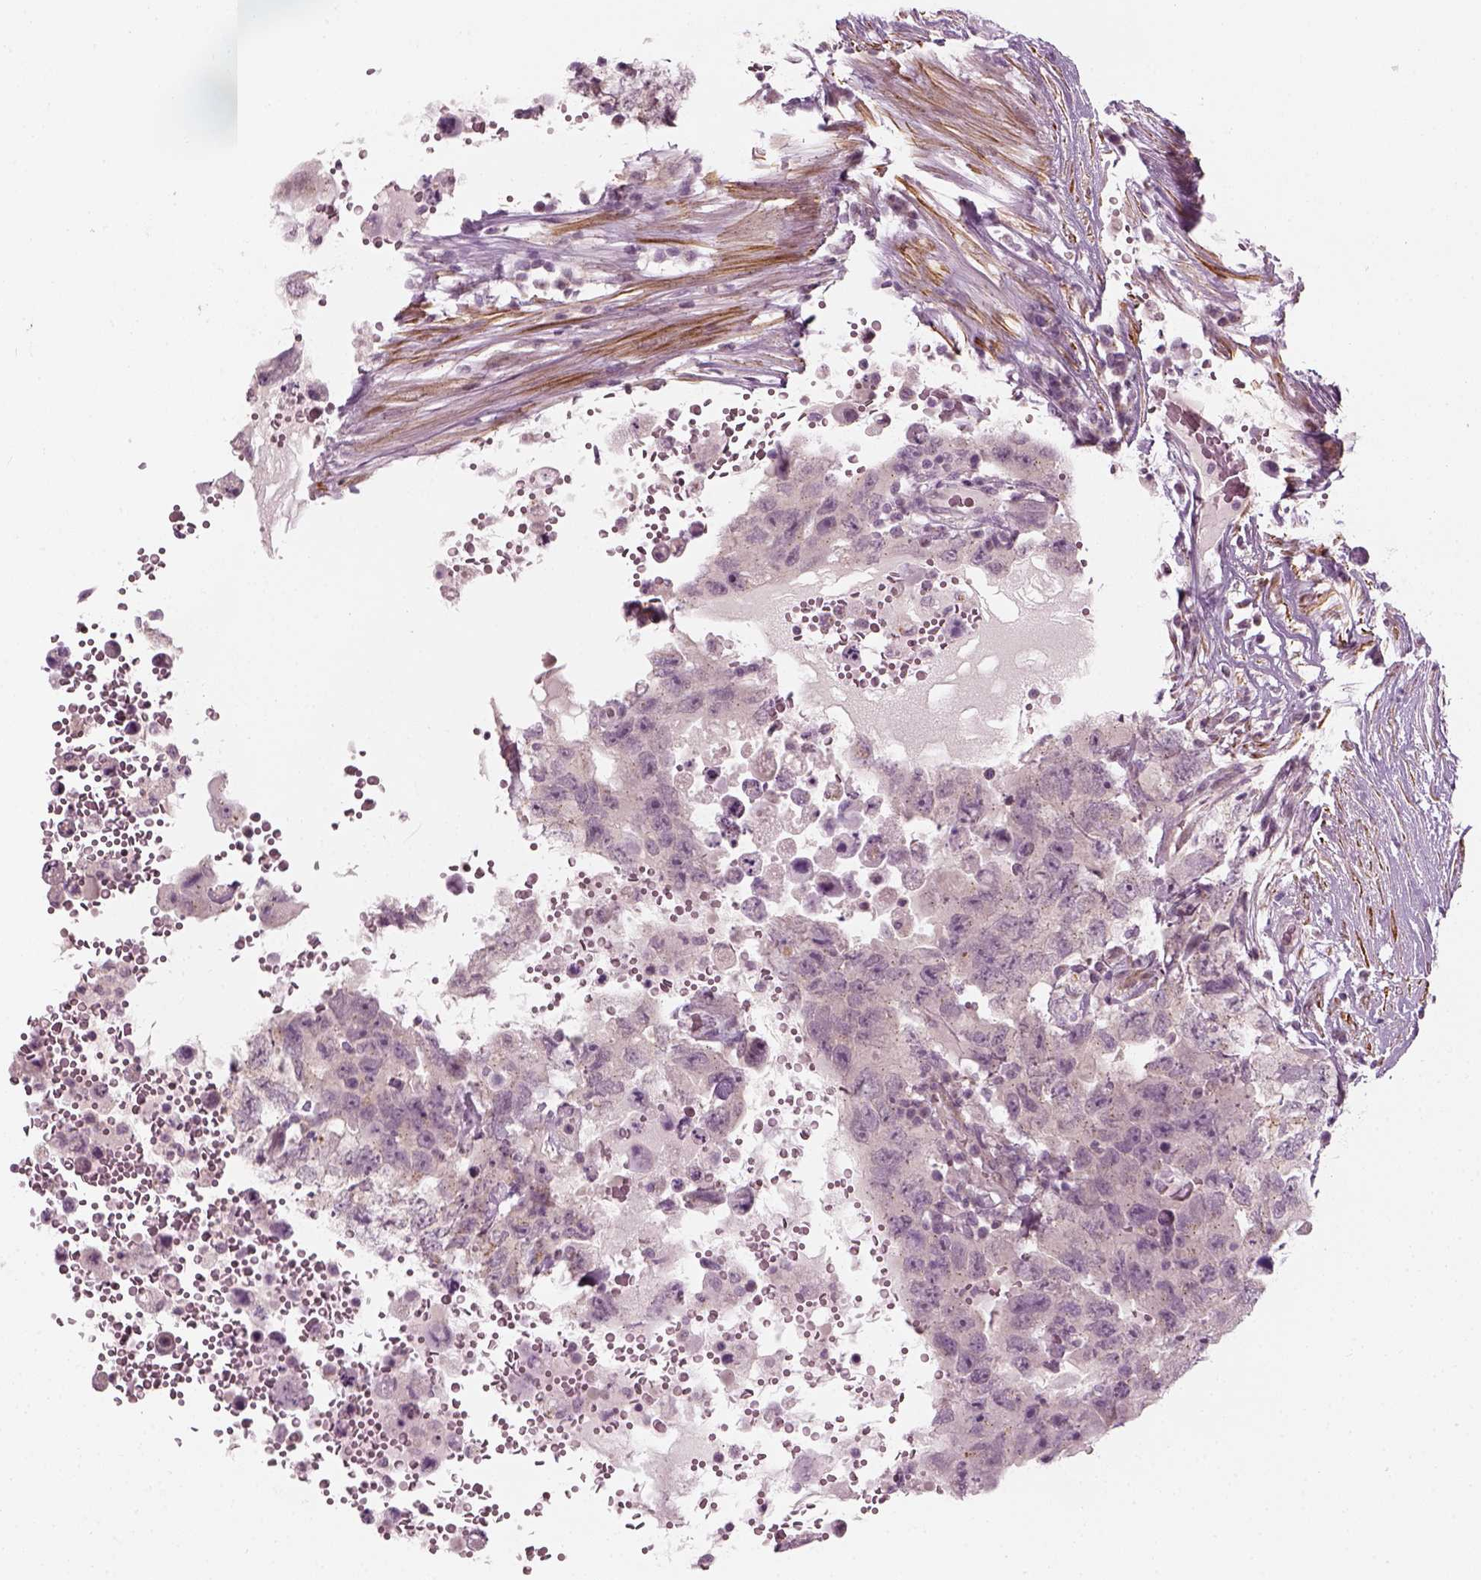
{"staining": {"intensity": "negative", "quantity": "none", "location": "none"}, "tissue": "testis cancer", "cell_type": "Tumor cells", "image_type": "cancer", "snomed": [{"axis": "morphology", "description": "Carcinoma, Embryonal, NOS"}, {"axis": "topography", "description": "Testis"}], "caption": "Tumor cells show no significant staining in testis cancer (embryonal carcinoma).", "gene": "MLIP", "patient": {"sex": "male", "age": 26}}